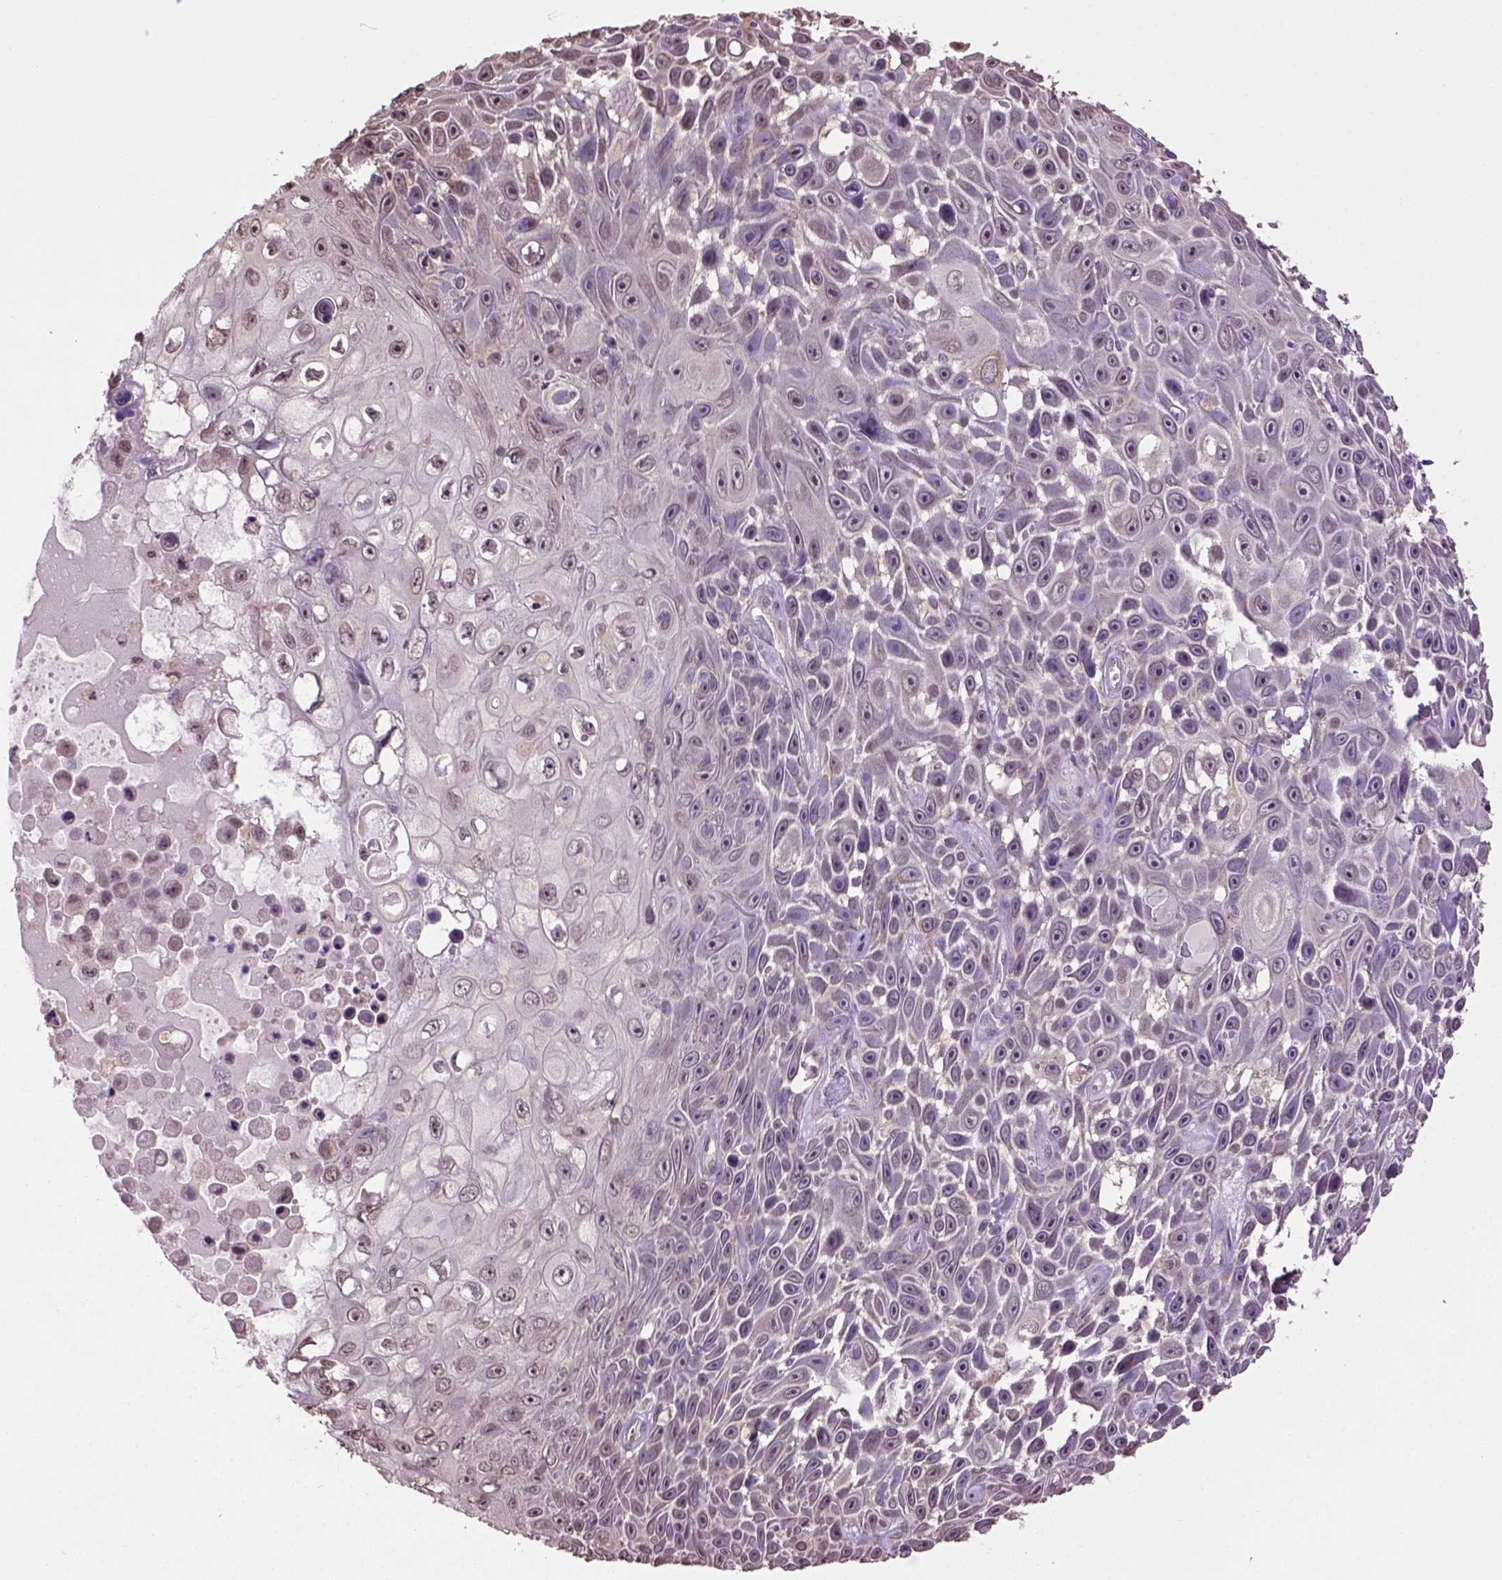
{"staining": {"intensity": "weak", "quantity": "<25%", "location": "cytoplasmic/membranous"}, "tissue": "skin cancer", "cell_type": "Tumor cells", "image_type": "cancer", "snomed": [{"axis": "morphology", "description": "Squamous cell carcinoma, NOS"}, {"axis": "topography", "description": "Skin"}], "caption": "High power microscopy image of an immunohistochemistry (IHC) photomicrograph of squamous cell carcinoma (skin), revealing no significant staining in tumor cells.", "gene": "WDR17", "patient": {"sex": "male", "age": 82}}